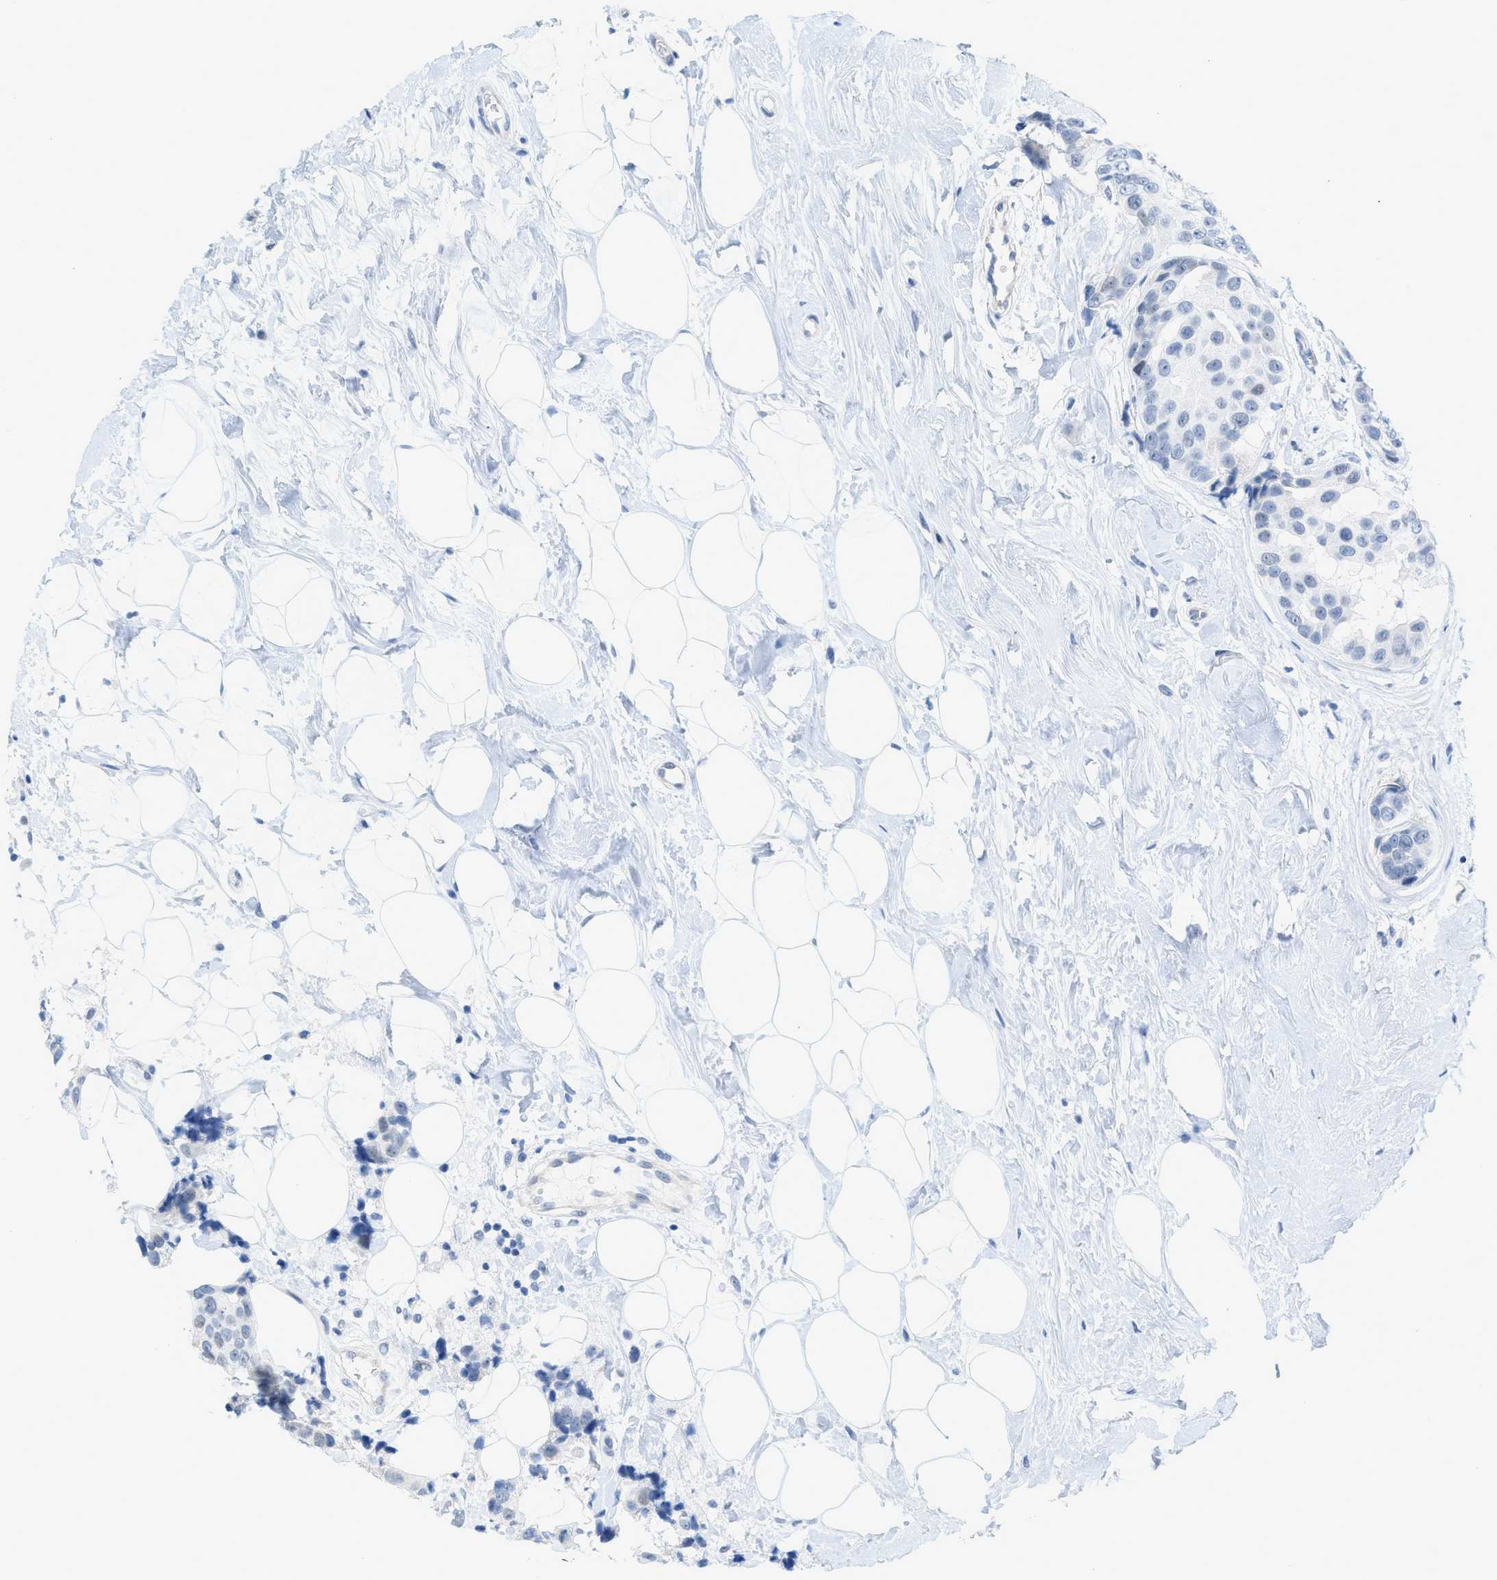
{"staining": {"intensity": "negative", "quantity": "none", "location": "none"}, "tissue": "breast cancer", "cell_type": "Tumor cells", "image_type": "cancer", "snomed": [{"axis": "morphology", "description": "Normal tissue, NOS"}, {"axis": "morphology", "description": "Duct carcinoma"}, {"axis": "topography", "description": "Breast"}], "caption": "Breast invasive ductal carcinoma stained for a protein using immunohistochemistry (IHC) exhibits no staining tumor cells.", "gene": "HLTF", "patient": {"sex": "female", "age": 39}}